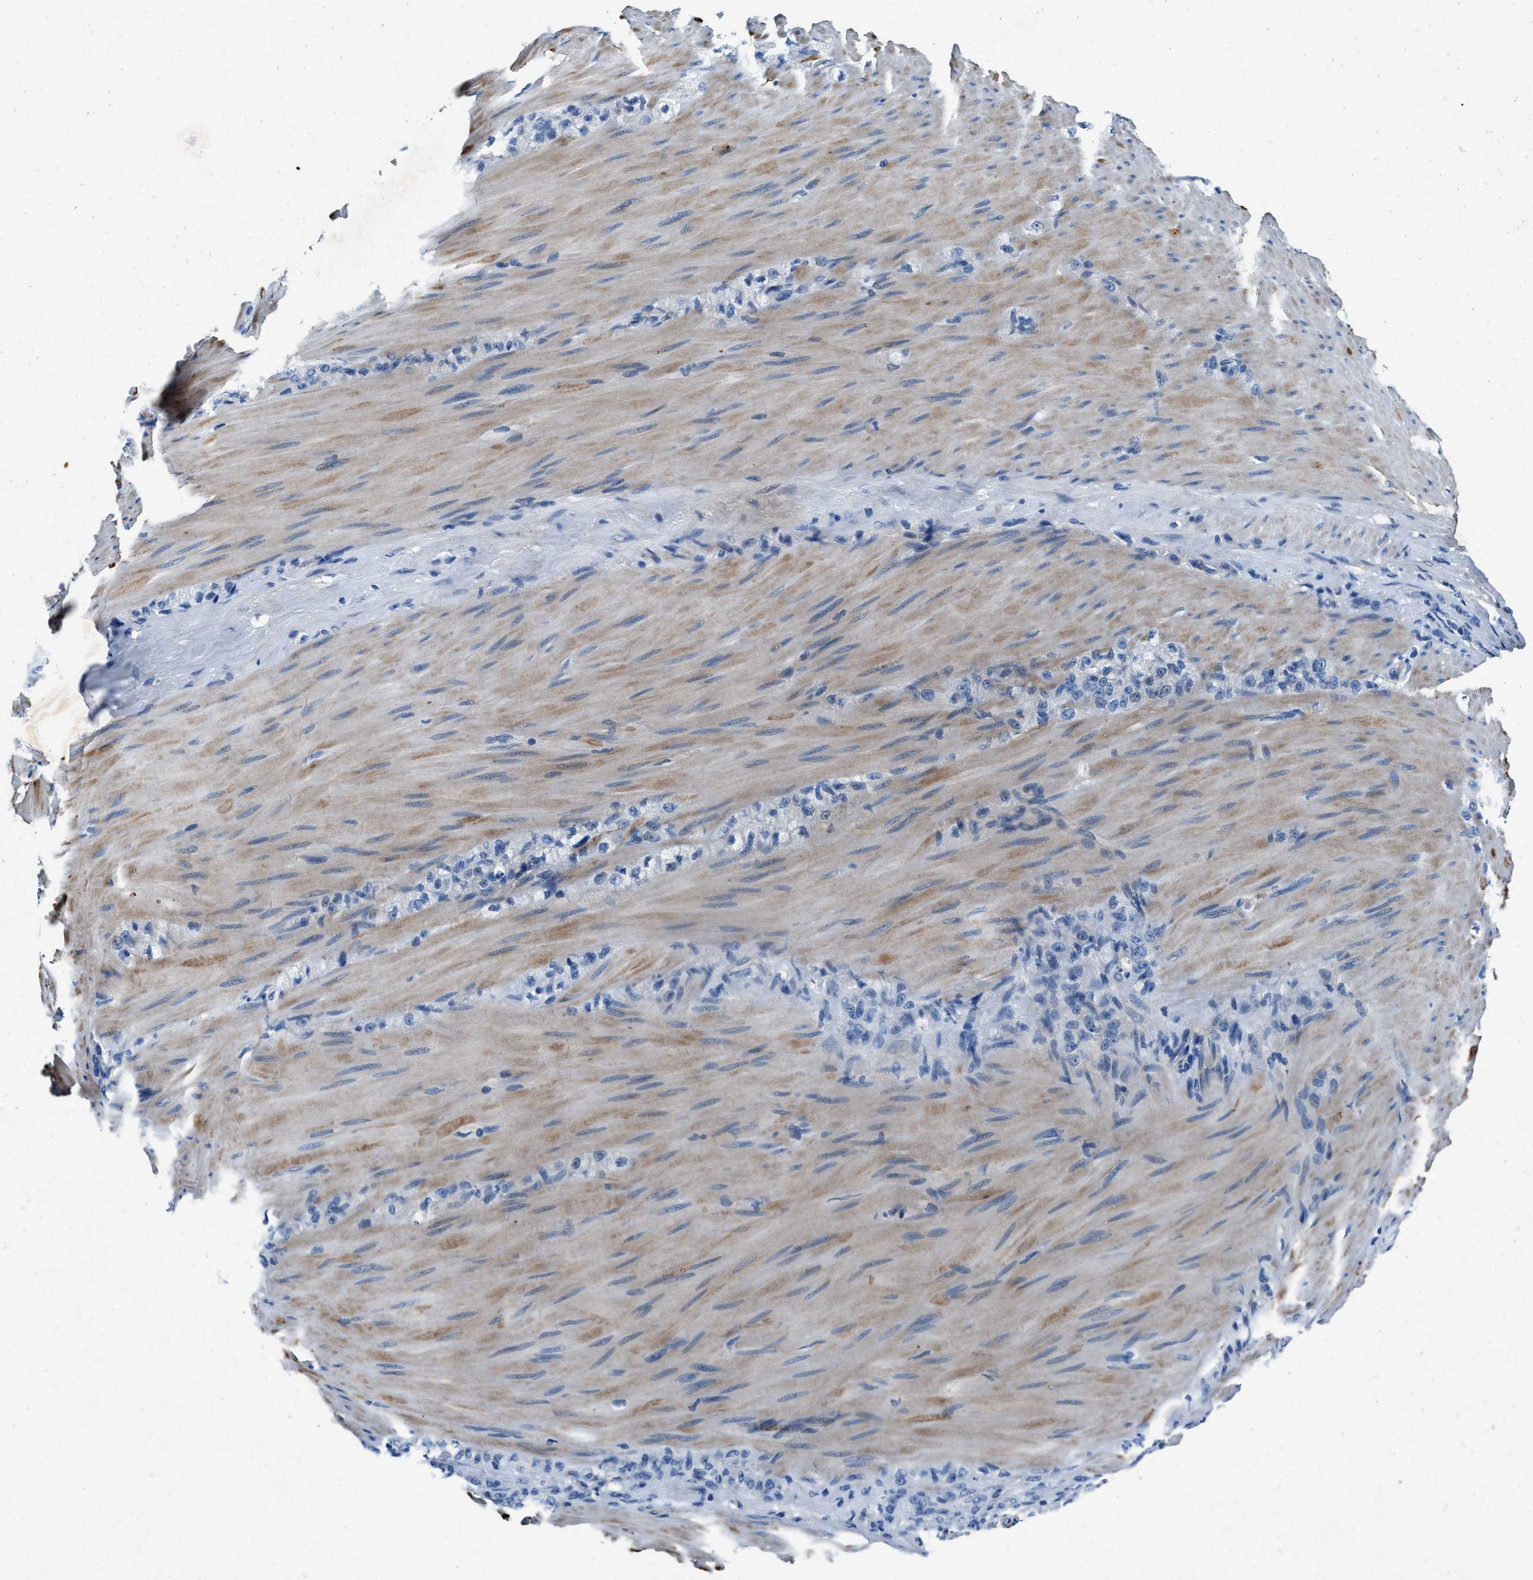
{"staining": {"intensity": "negative", "quantity": "none", "location": "none"}, "tissue": "stomach cancer", "cell_type": "Tumor cells", "image_type": "cancer", "snomed": [{"axis": "morphology", "description": "Normal tissue, NOS"}, {"axis": "morphology", "description": "Adenocarcinoma, NOS"}, {"axis": "topography", "description": "Stomach"}], "caption": "Micrograph shows no protein staining in tumor cells of adenocarcinoma (stomach) tissue.", "gene": "NACAD", "patient": {"sex": "male", "age": 82}}